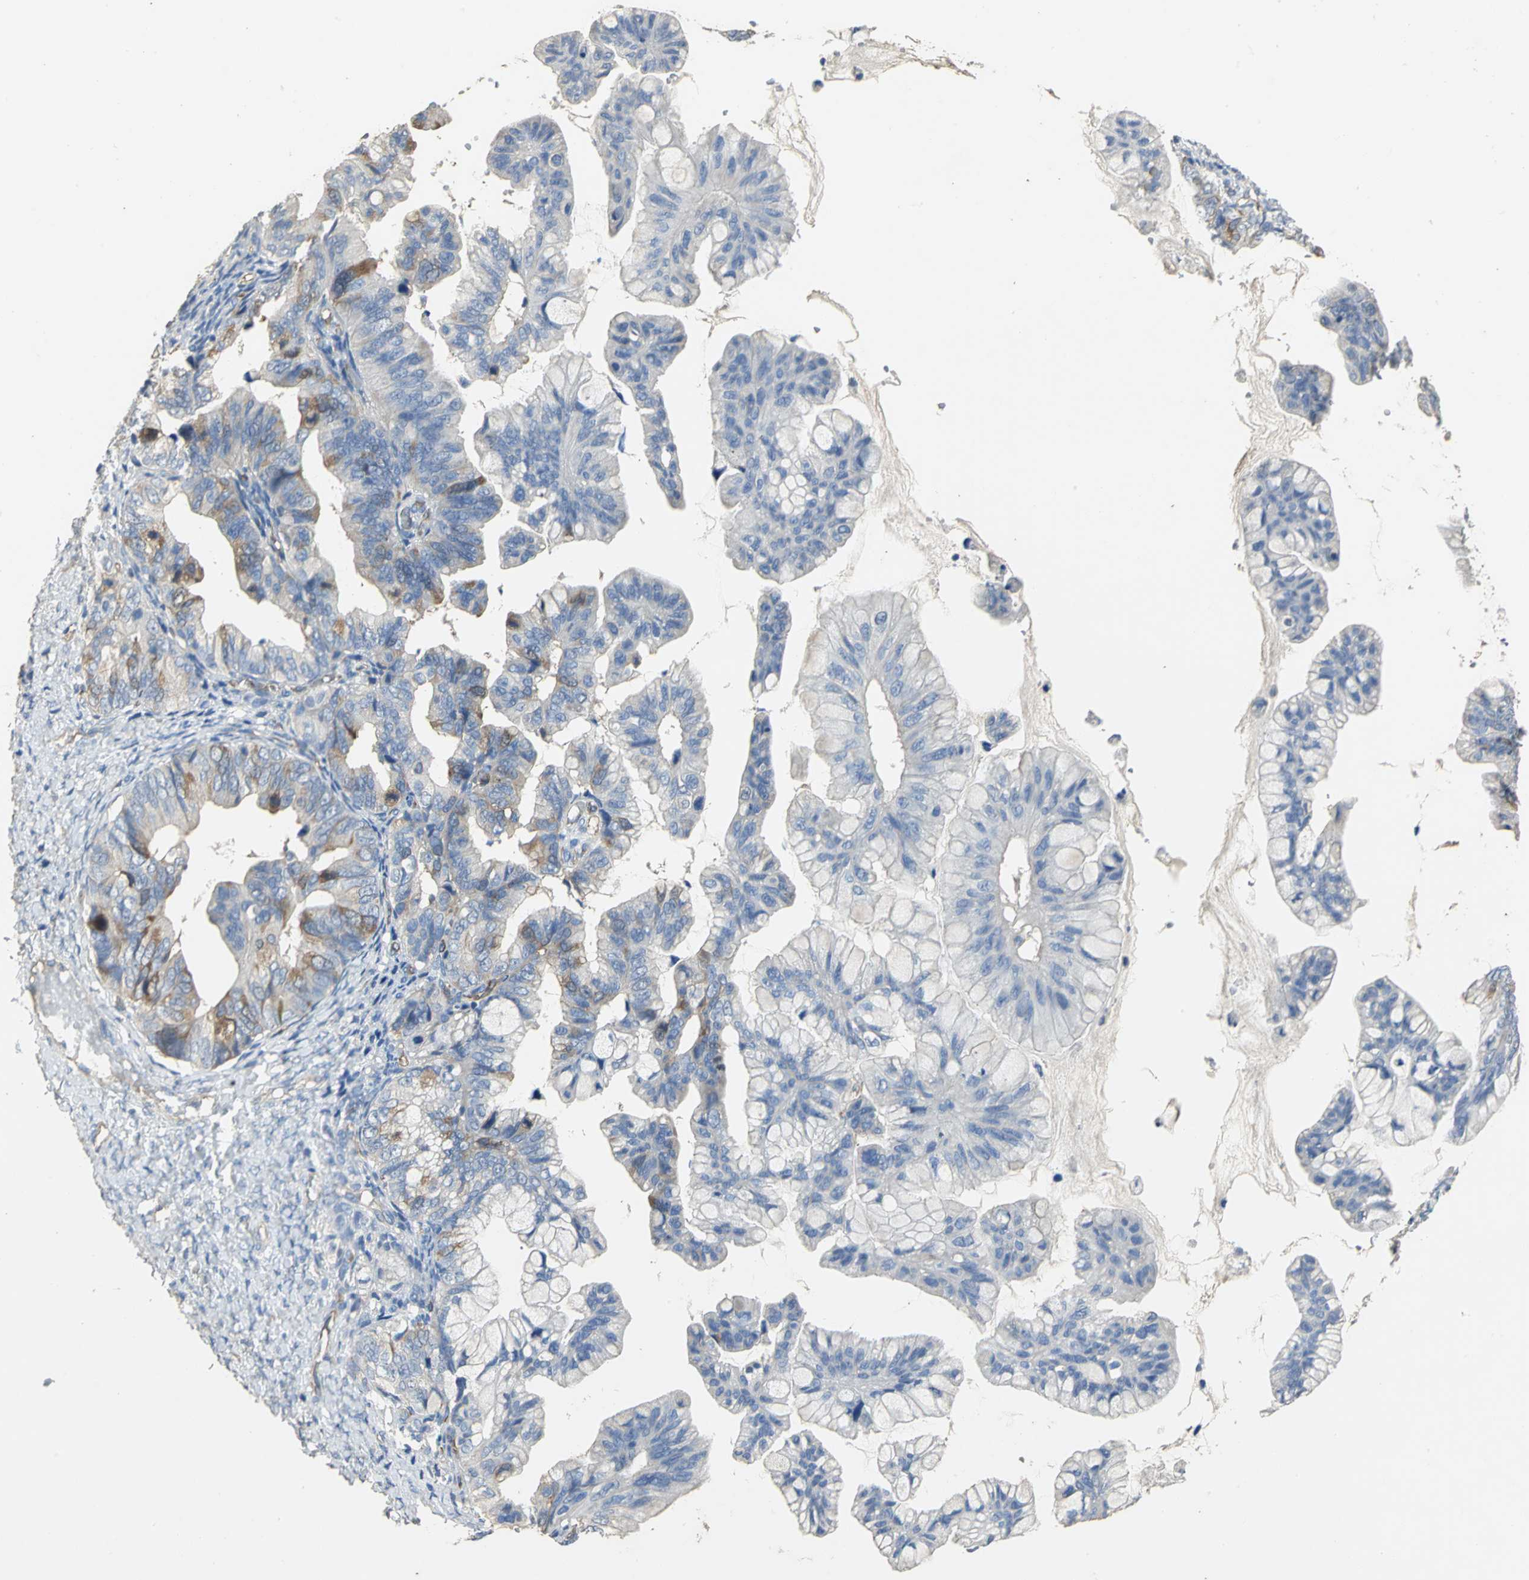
{"staining": {"intensity": "moderate", "quantity": "<25%", "location": "cytoplasmic/membranous"}, "tissue": "ovarian cancer", "cell_type": "Tumor cells", "image_type": "cancer", "snomed": [{"axis": "morphology", "description": "Cystadenocarcinoma, mucinous, NOS"}, {"axis": "topography", "description": "Ovary"}], "caption": "Tumor cells exhibit low levels of moderate cytoplasmic/membranous expression in about <25% of cells in ovarian cancer (mucinous cystadenocarcinoma). The staining was performed using DAB (3,3'-diaminobenzidine), with brown indicating positive protein expression. Nuclei are stained blue with hematoxylin.", "gene": "DLGAP5", "patient": {"sex": "female", "age": 36}}